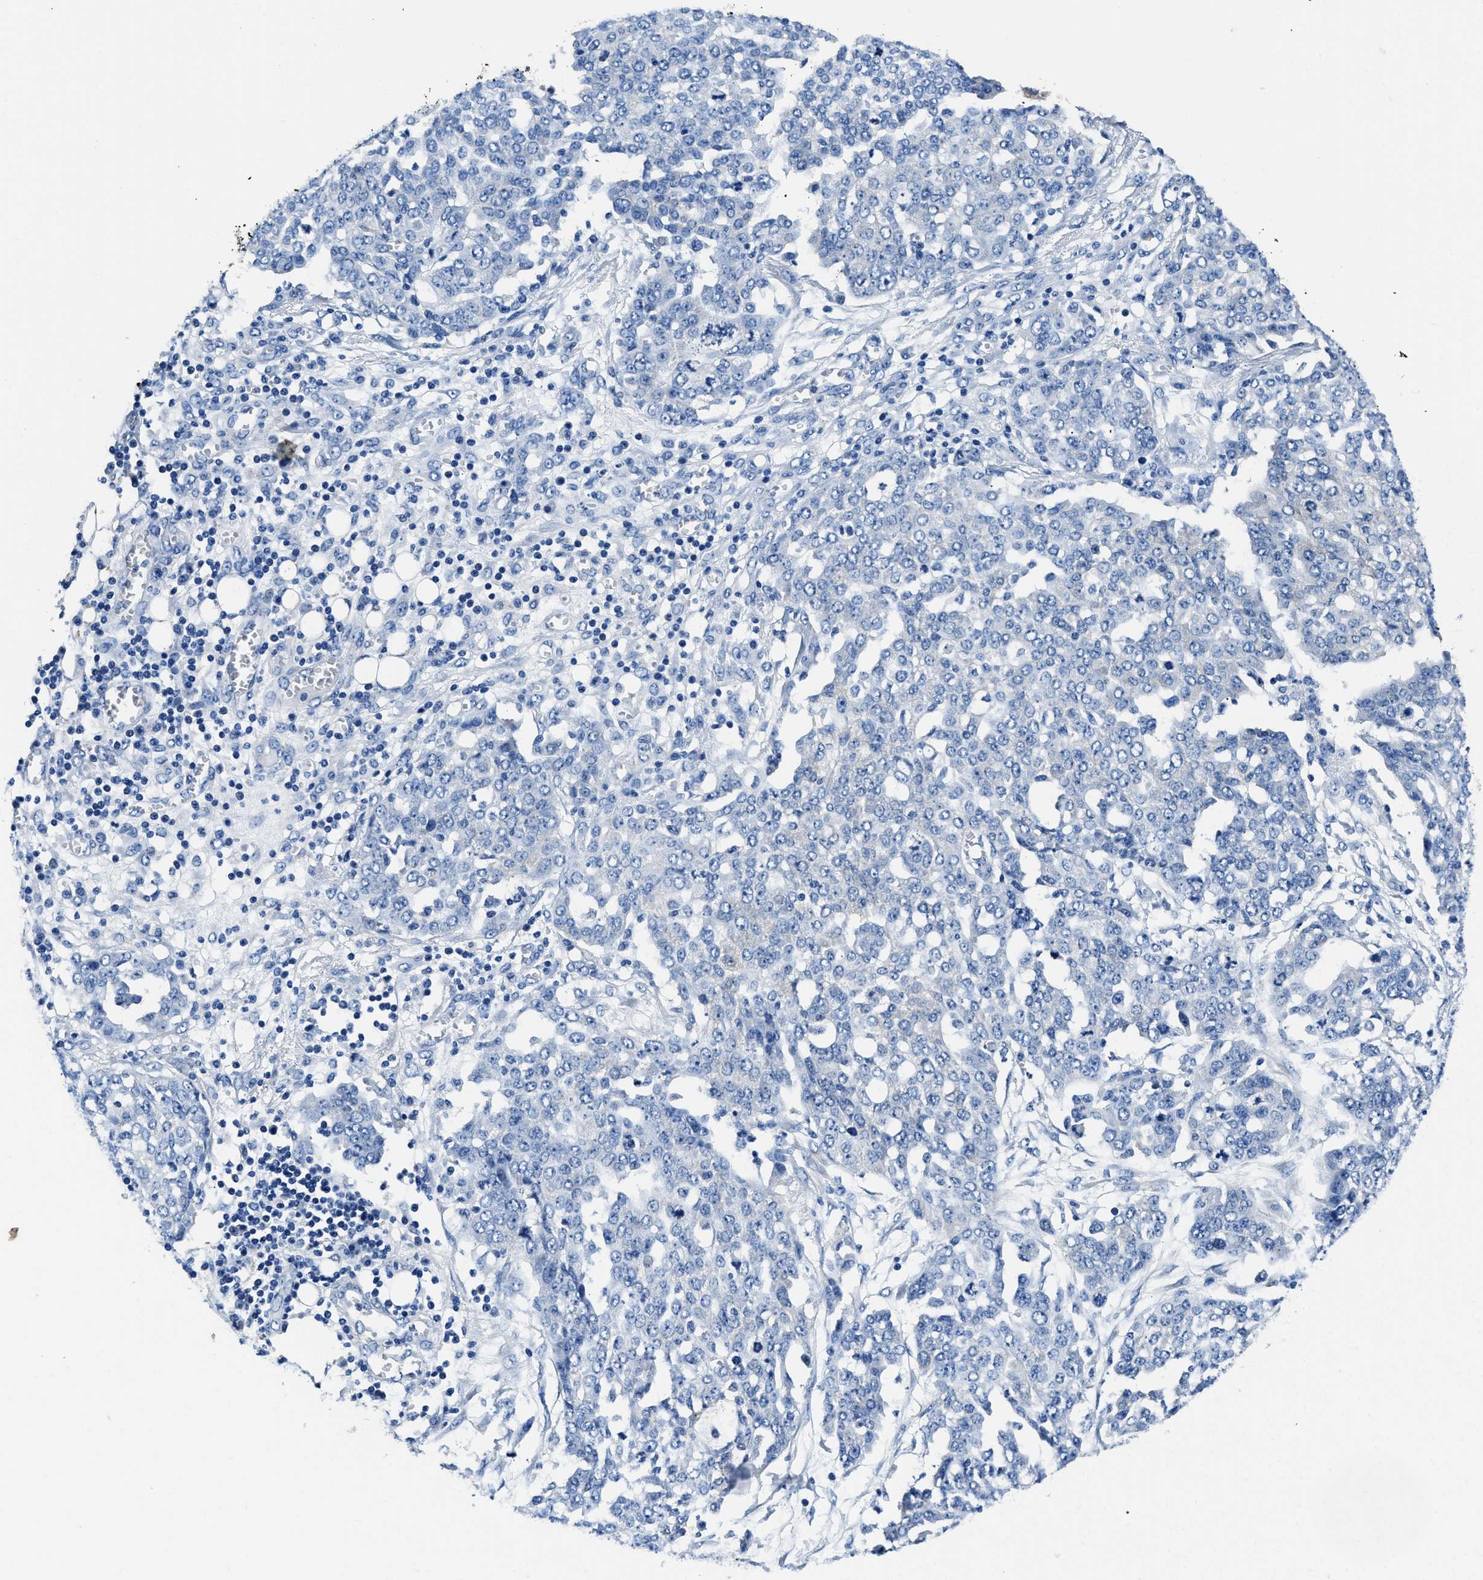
{"staining": {"intensity": "negative", "quantity": "none", "location": "none"}, "tissue": "ovarian cancer", "cell_type": "Tumor cells", "image_type": "cancer", "snomed": [{"axis": "morphology", "description": "Cystadenocarcinoma, serous, NOS"}, {"axis": "topography", "description": "Soft tissue"}, {"axis": "topography", "description": "Ovary"}], "caption": "Tumor cells show no significant protein positivity in serous cystadenocarcinoma (ovarian).", "gene": "NEU1", "patient": {"sex": "female", "age": 57}}